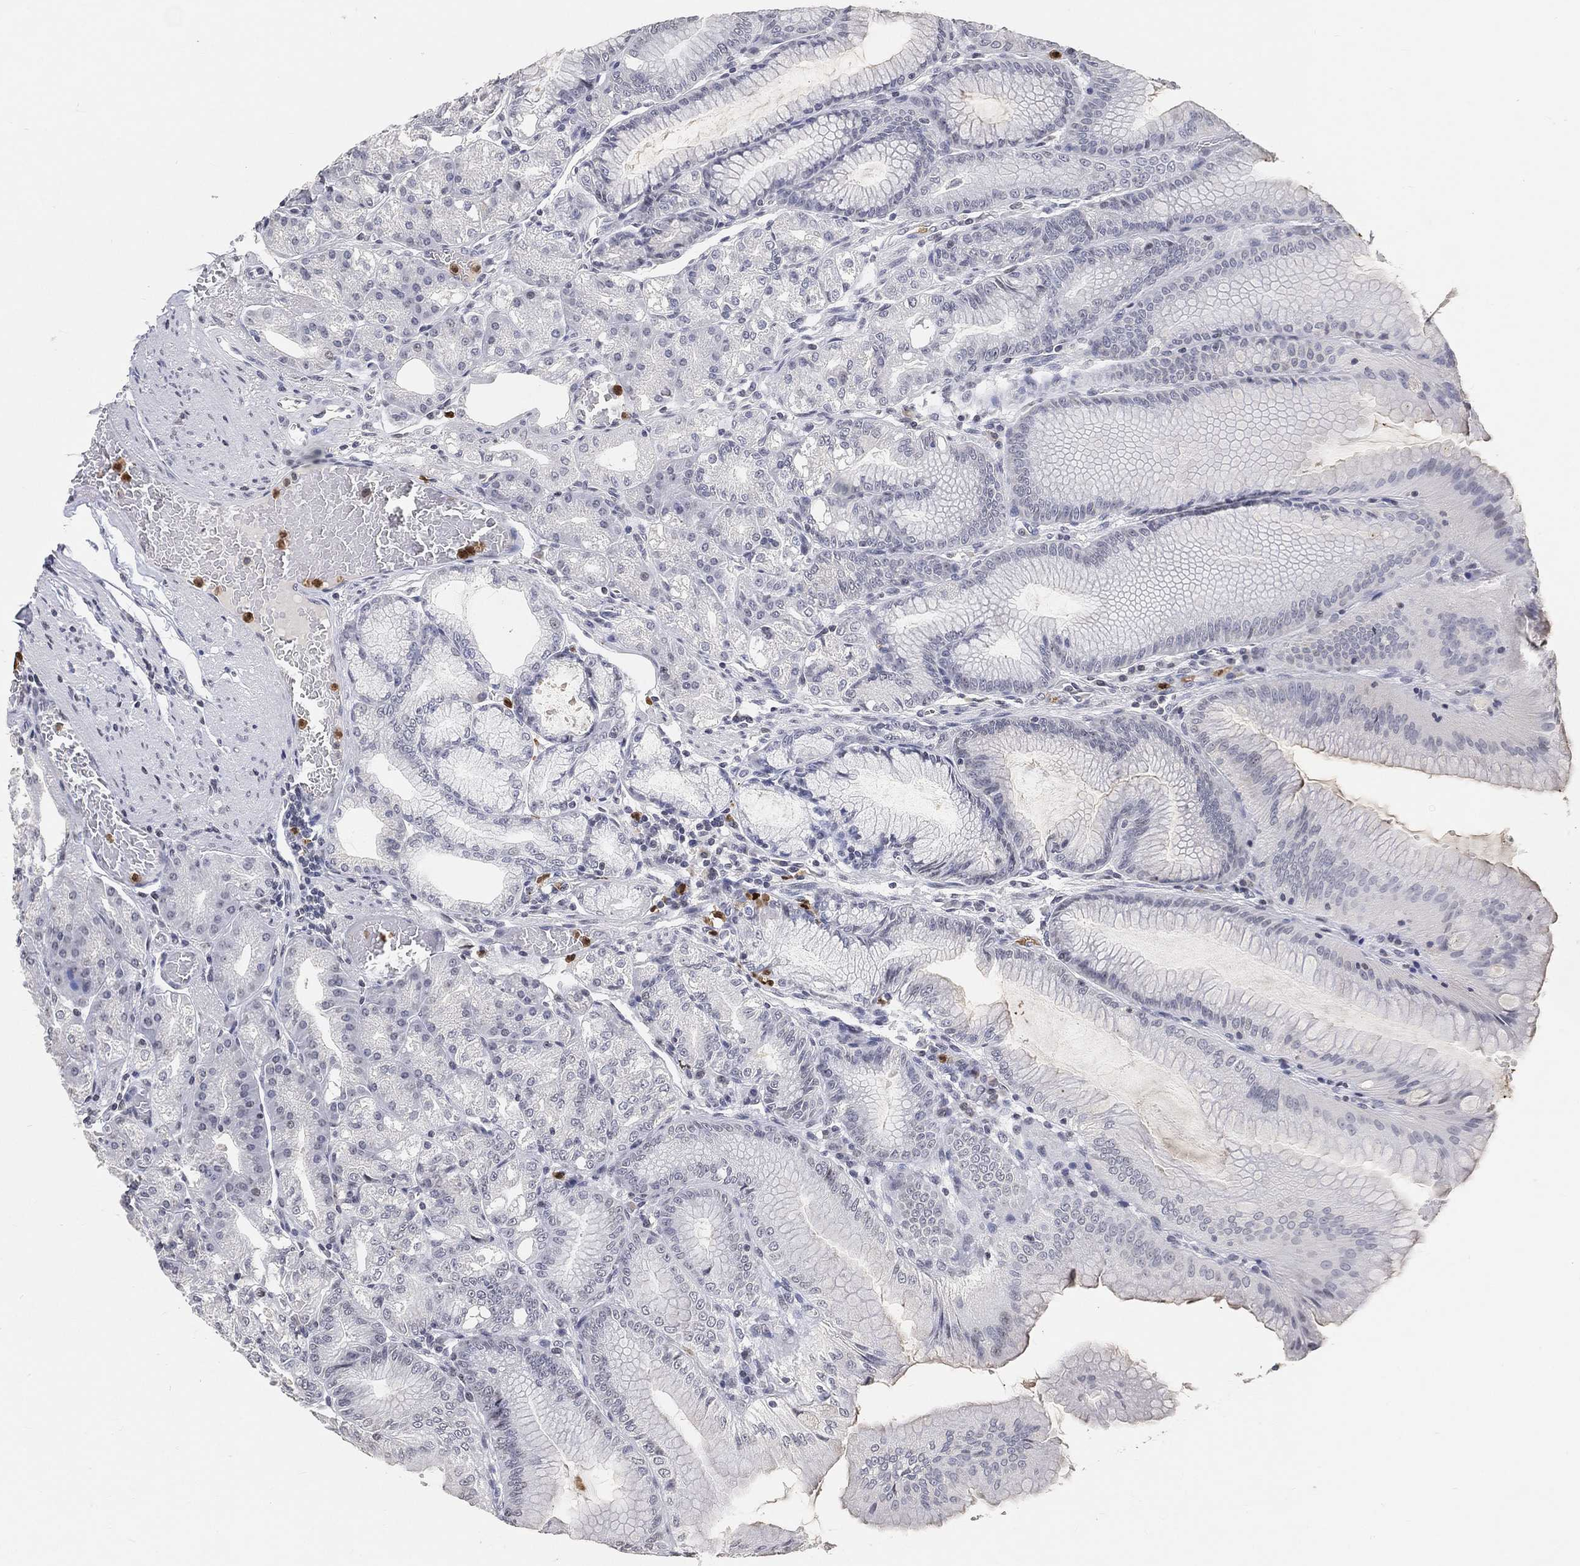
{"staining": {"intensity": "negative", "quantity": "none", "location": "none"}, "tissue": "stomach", "cell_type": "Glandular cells", "image_type": "normal", "snomed": [{"axis": "morphology", "description": "Normal tissue, NOS"}, {"axis": "topography", "description": "Stomach"}], "caption": "High power microscopy photomicrograph of an immunohistochemistry (IHC) photomicrograph of unremarkable stomach, revealing no significant expression in glandular cells.", "gene": "ARG1", "patient": {"sex": "male", "age": 71}}